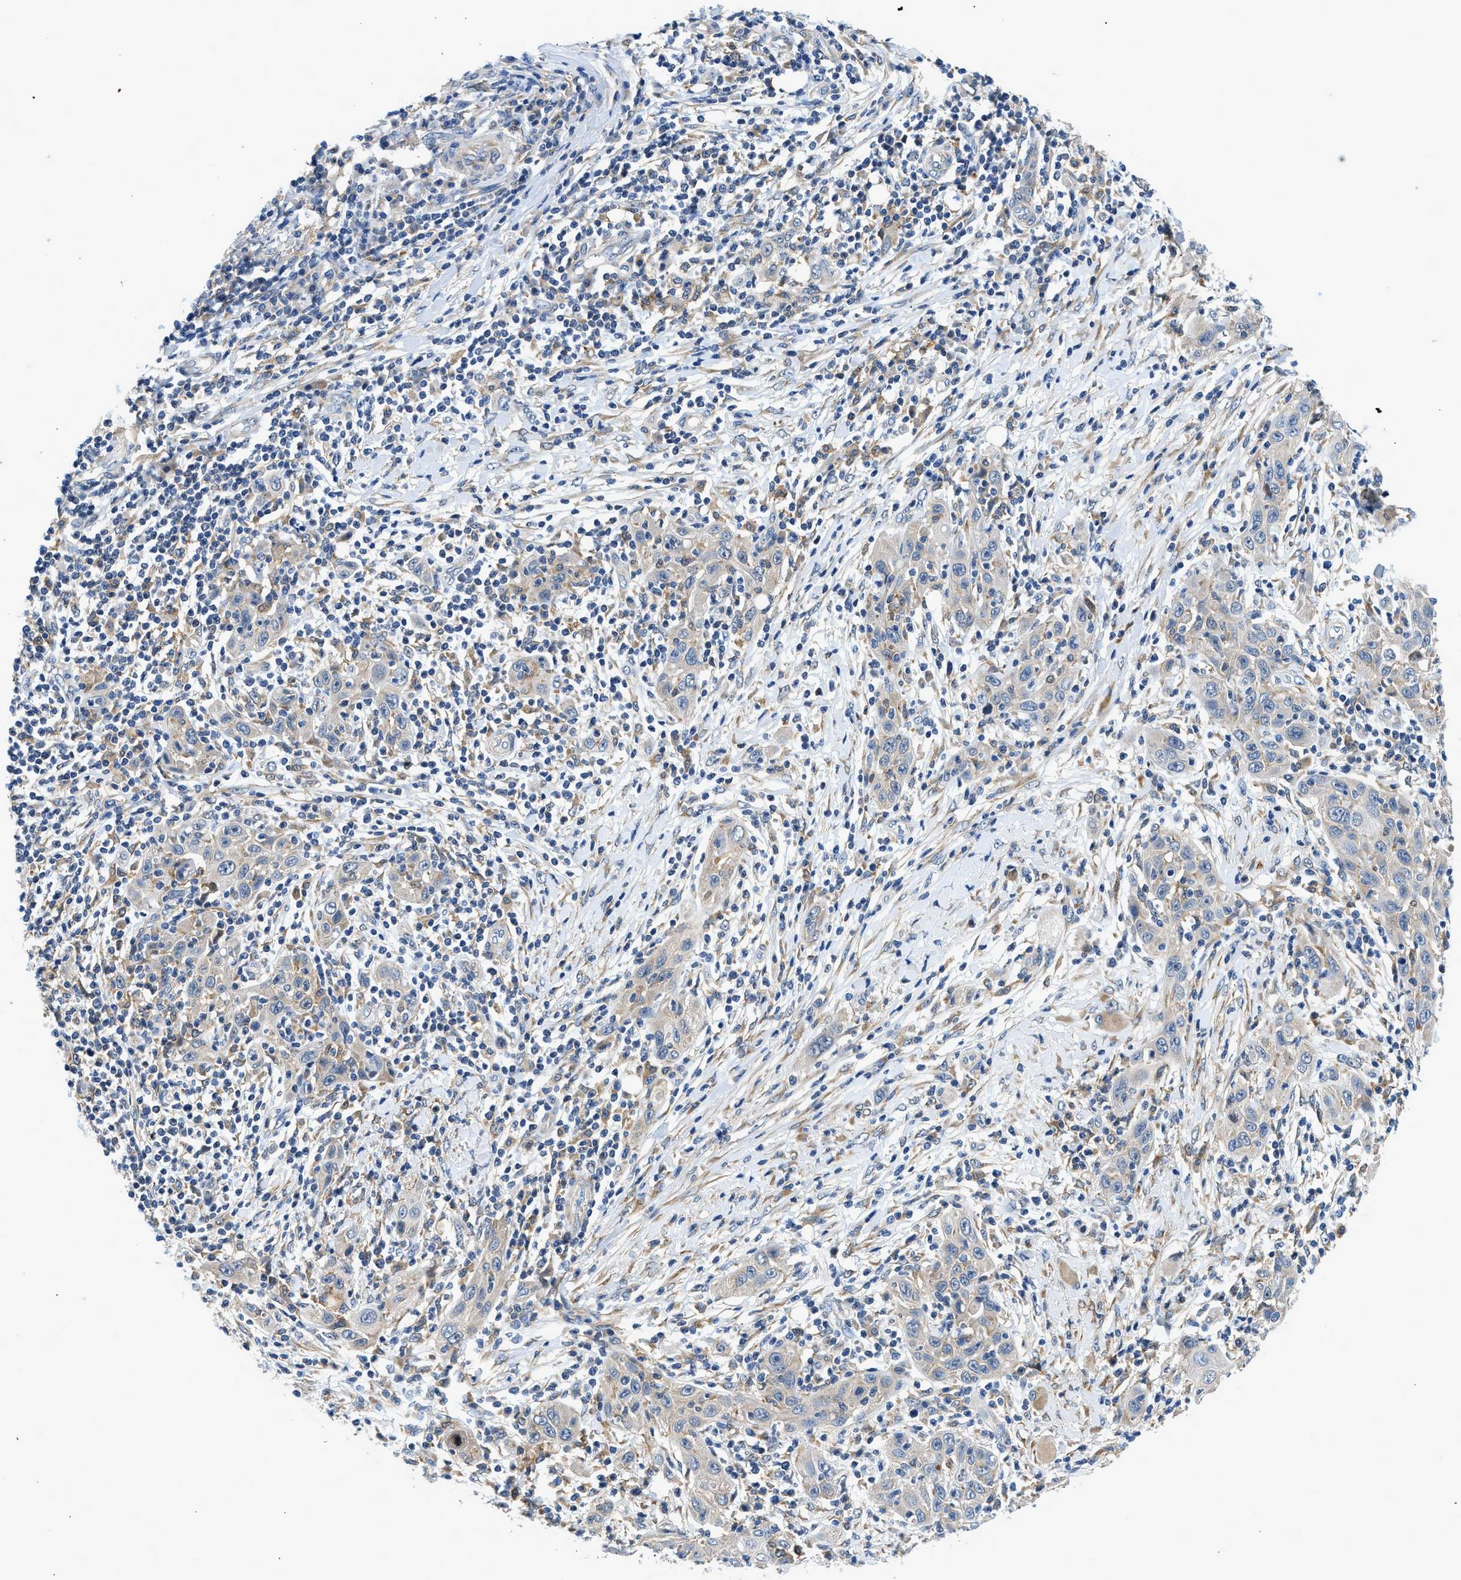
{"staining": {"intensity": "weak", "quantity": "<25%", "location": "cytoplasmic/membranous"}, "tissue": "skin cancer", "cell_type": "Tumor cells", "image_type": "cancer", "snomed": [{"axis": "morphology", "description": "Squamous cell carcinoma, NOS"}, {"axis": "topography", "description": "Skin"}], "caption": "Tumor cells are negative for protein expression in human squamous cell carcinoma (skin).", "gene": "LPIN2", "patient": {"sex": "female", "age": 88}}